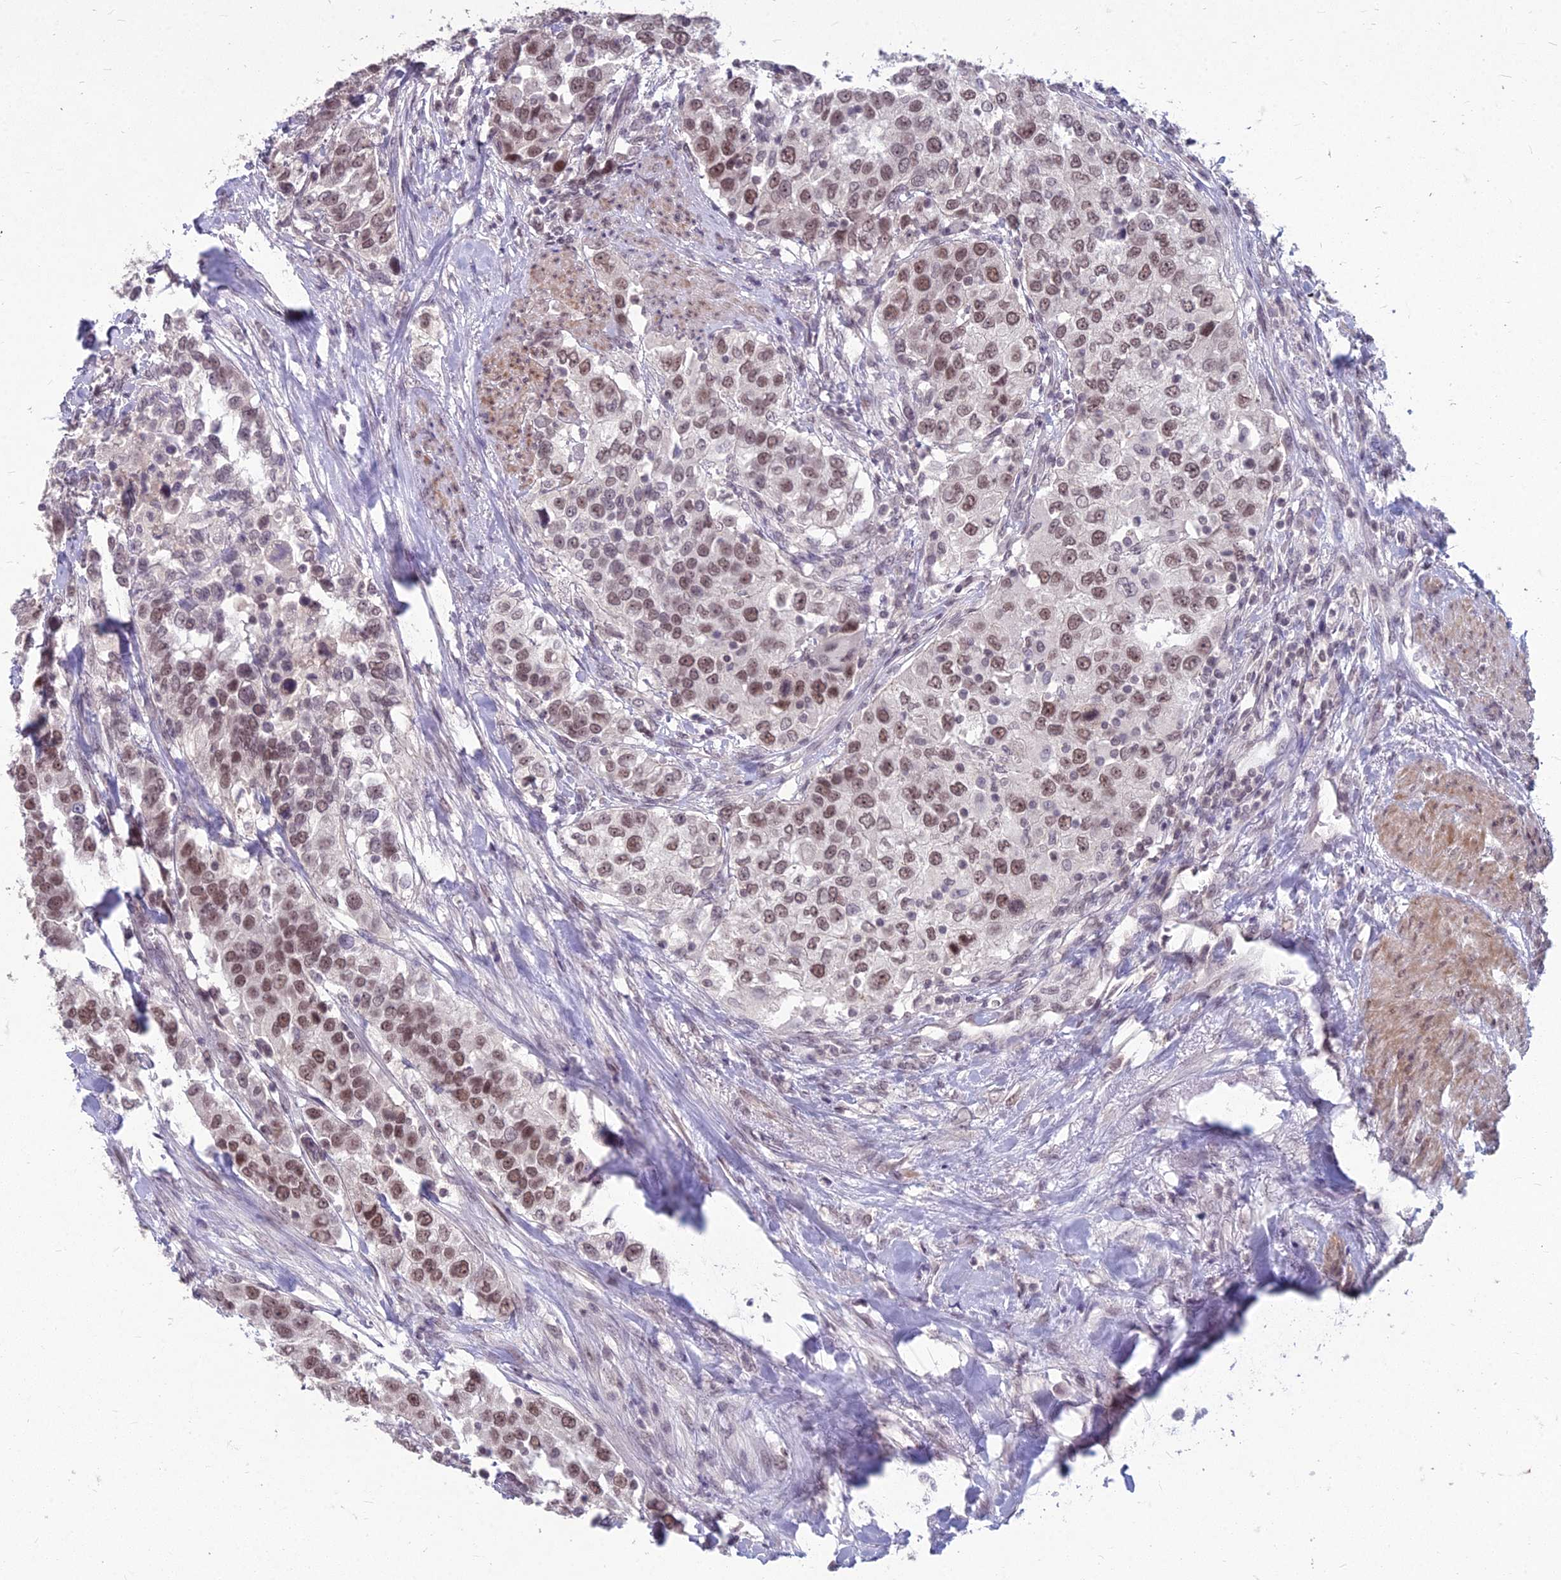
{"staining": {"intensity": "moderate", "quantity": ">75%", "location": "nuclear"}, "tissue": "urothelial cancer", "cell_type": "Tumor cells", "image_type": "cancer", "snomed": [{"axis": "morphology", "description": "Urothelial carcinoma, High grade"}, {"axis": "topography", "description": "Urinary bladder"}], "caption": "Immunohistochemistry (DAB) staining of urothelial carcinoma (high-grade) demonstrates moderate nuclear protein positivity in approximately >75% of tumor cells.", "gene": "KAT7", "patient": {"sex": "female", "age": 80}}